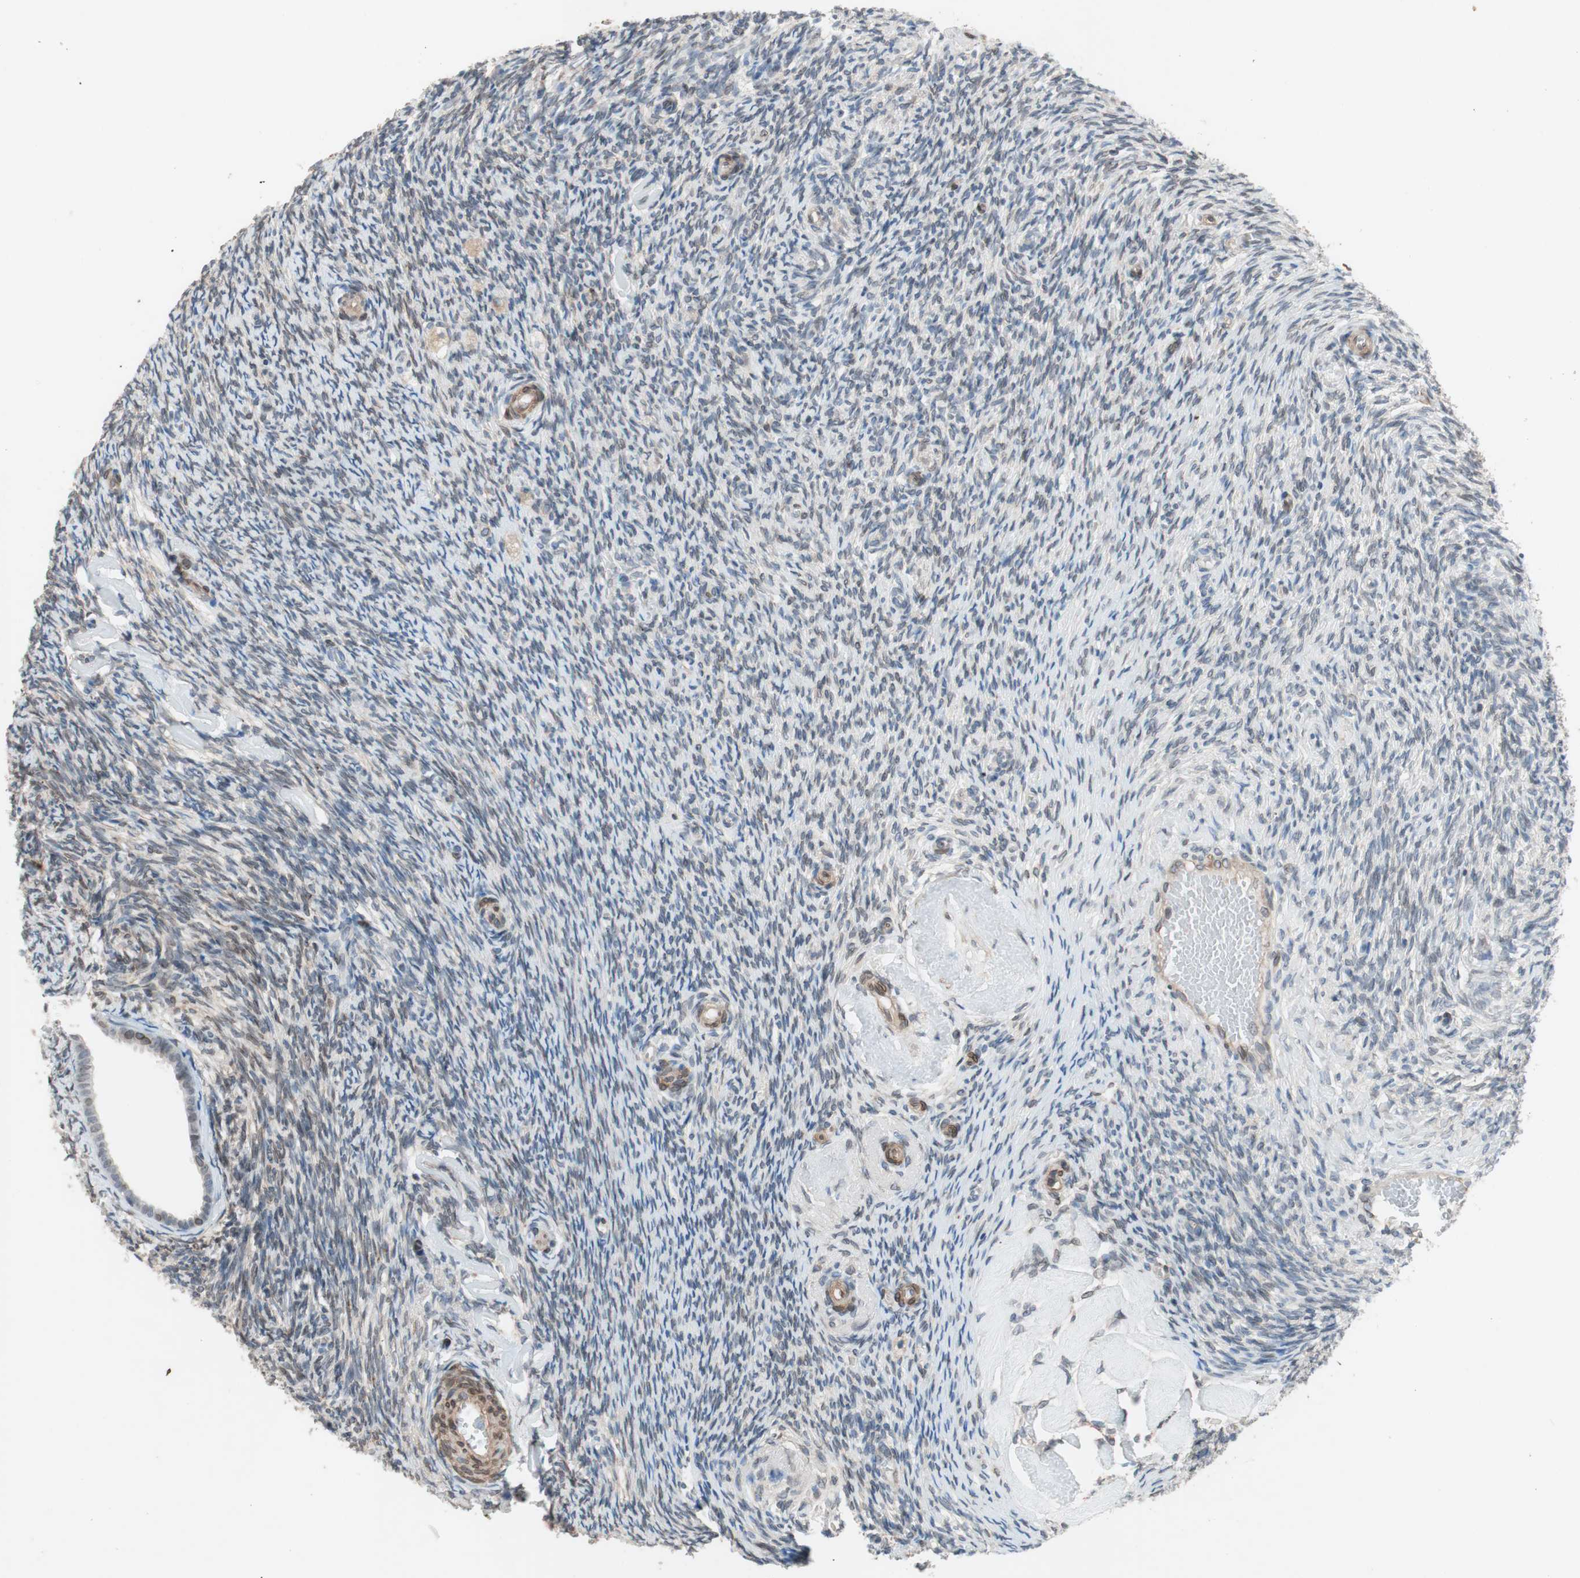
{"staining": {"intensity": "moderate", "quantity": "25%-75%", "location": "cytoplasmic/membranous,nuclear"}, "tissue": "ovary", "cell_type": "Ovarian stroma cells", "image_type": "normal", "snomed": [{"axis": "morphology", "description": "Normal tissue, NOS"}, {"axis": "topography", "description": "Ovary"}], "caption": "This is a histology image of immunohistochemistry (IHC) staining of benign ovary, which shows moderate expression in the cytoplasmic/membranous,nuclear of ovarian stroma cells.", "gene": "ARNT2", "patient": {"sex": "female", "age": 60}}